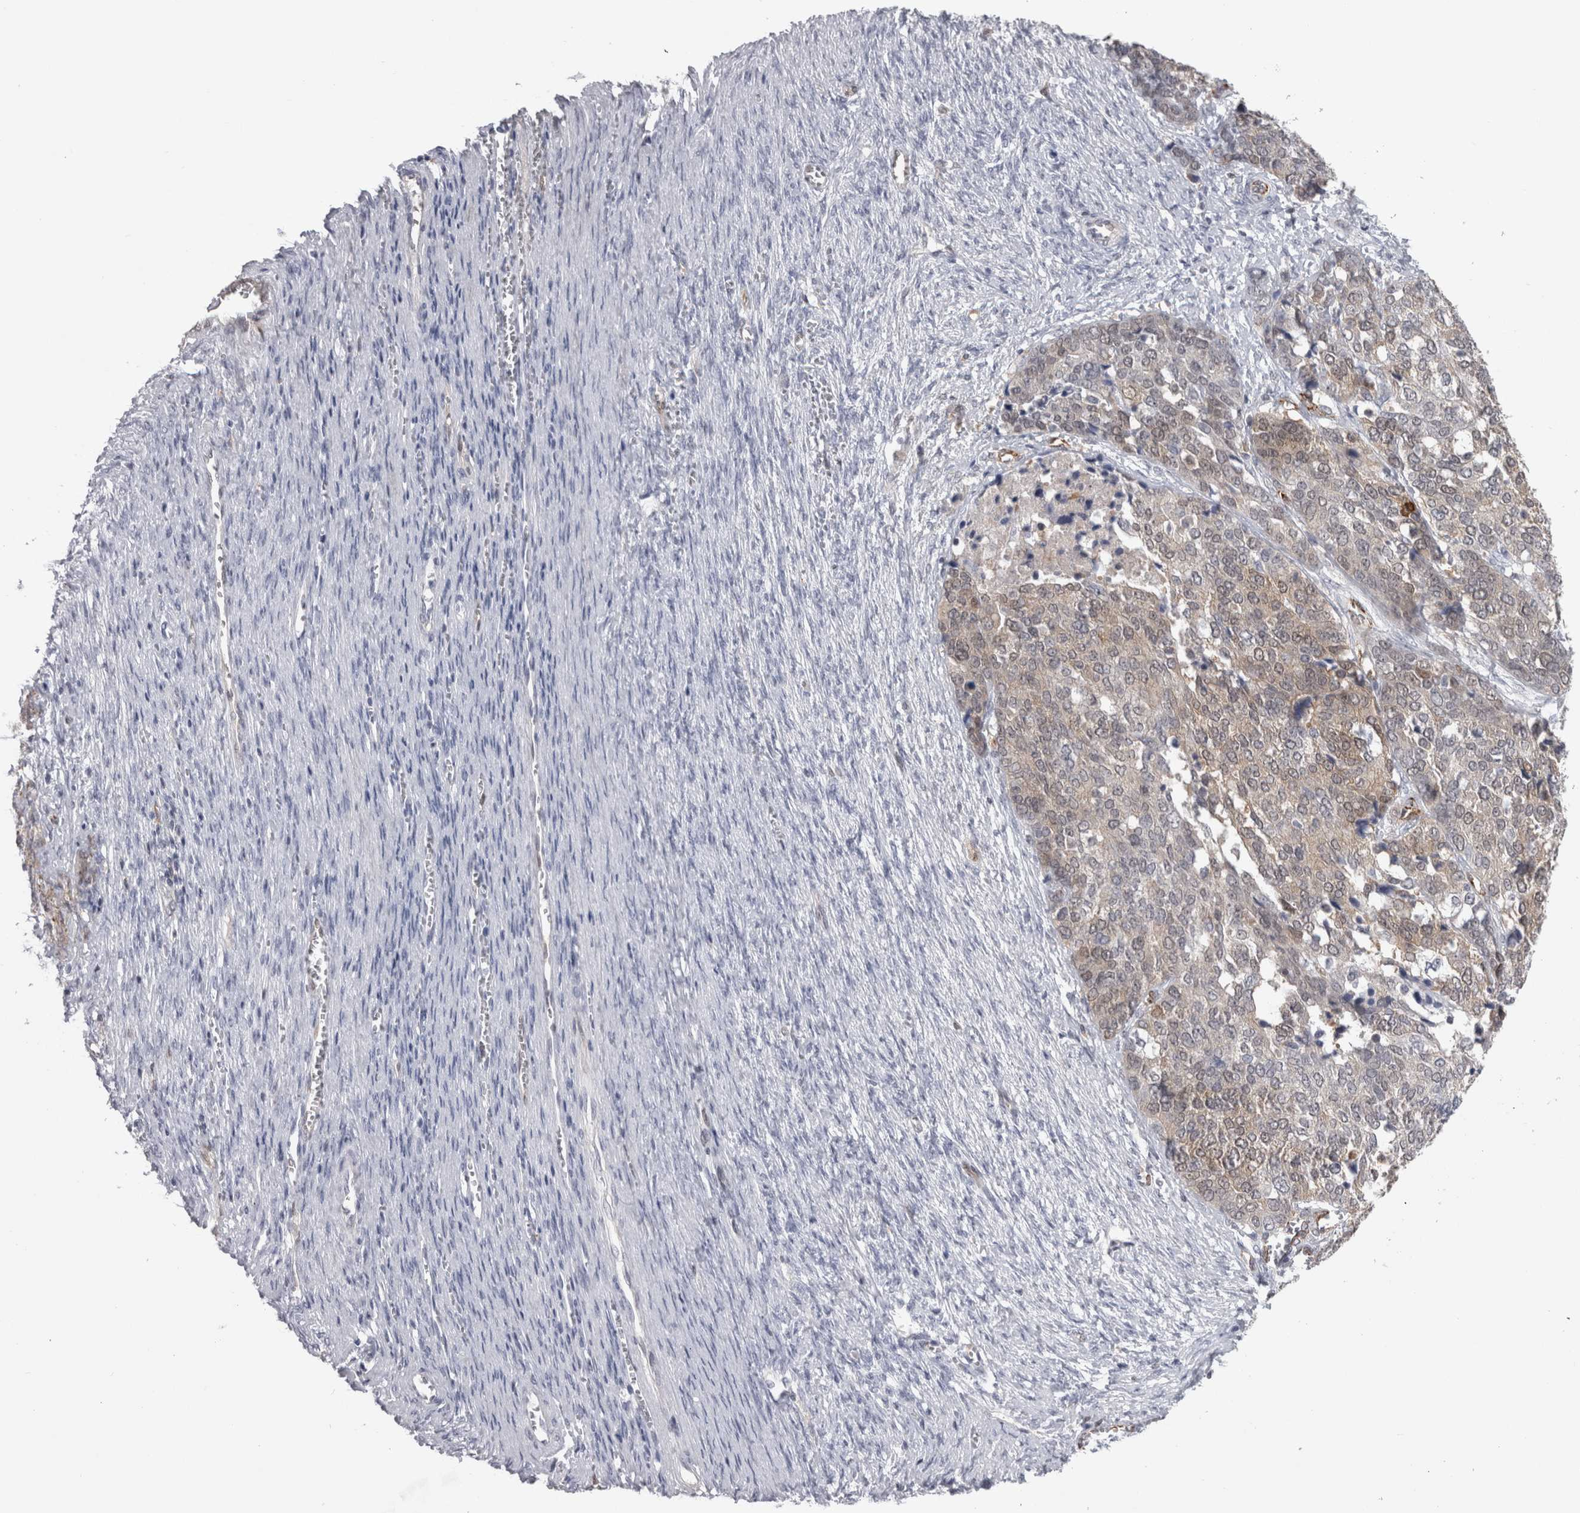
{"staining": {"intensity": "weak", "quantity": "<25%", "location": "cytoplasmic/membranous"}, "tissue": "ovarian cancer", "cell_type": "Tumor cells", "image_type": "cancer", "snomed": [{"axis": "morphology", "description": "Cystadenocarcinoma, serous, NOS"}, {"axis": "topography", "description": "Ovary"}], "caption": "Immunohistochemistry (IHC) photomicrograph of human ovarian serous cystadenocarcinoma stained for a protein (brown), which shows no expression in tumor cells.", "gene": "ACOT7", "patient": {"sex": "female", "age": 44}}